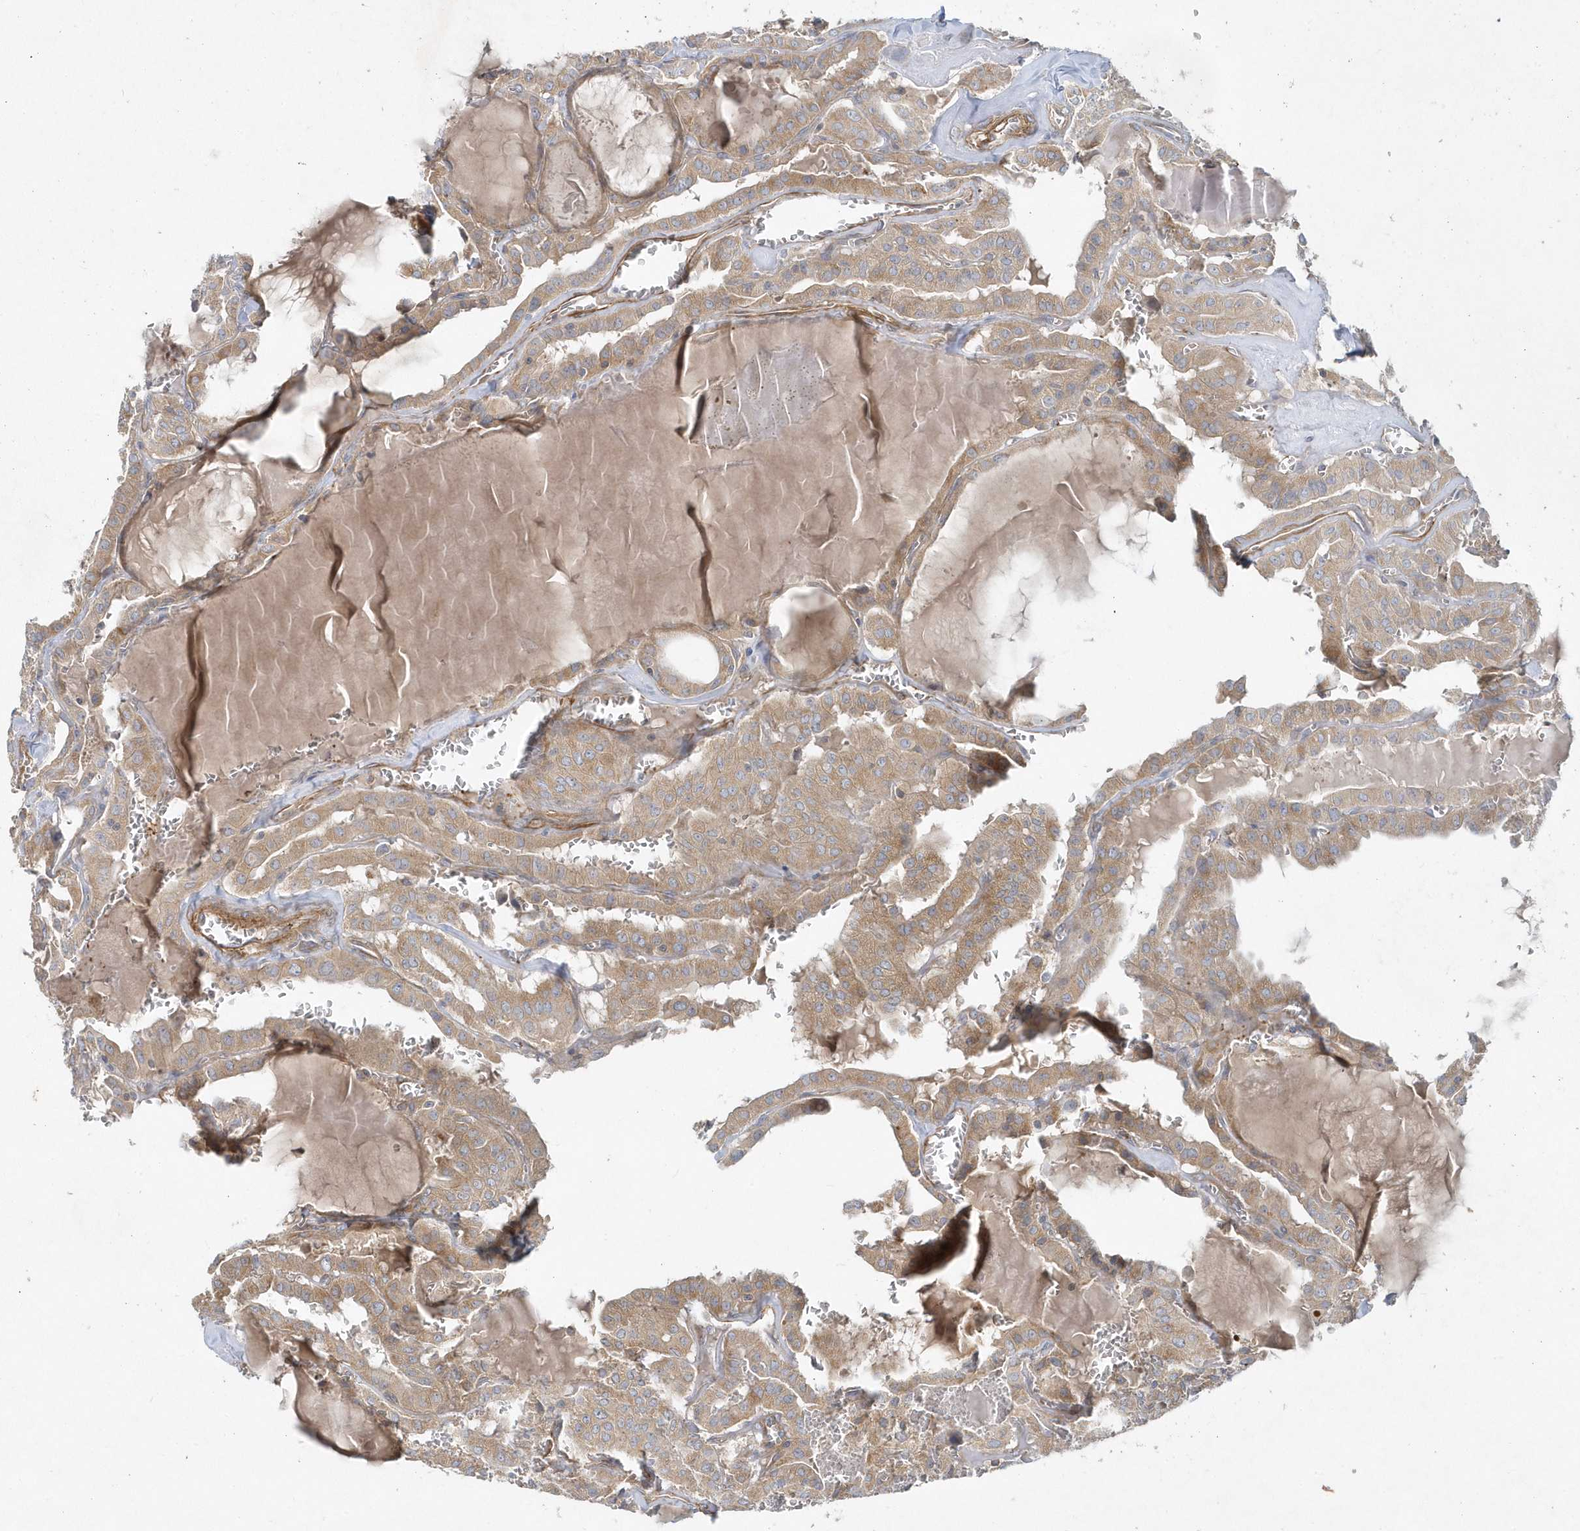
{"staining": {"intensity": "moderate", "quantity": ">75%", "location": "cytoplasmic/membranous"}, "tissue": "thyroid cancer", "cell_type": "Tumor cells", "image_type": "cancer", "snomed": [{"axis": "morphology", "description": "Papillary adenocarcinoma, NOS"}, {"axis": "topography", "description": "Thyroid gland"}], "caption": "High-power microscopy captured an immunohistochemistry (IHC) image of thyroid papillary adenocarcinoma, revealing moderate cytoplasmic/membranous staining in approximately >75% of tumor cells. The protein is stained brown, and the nuclei are stained in blue (DAB IHC with brightfield microscopy, high magnification).", "gene": "LEXM", "patient": {"sex": "male", "age": 52}}